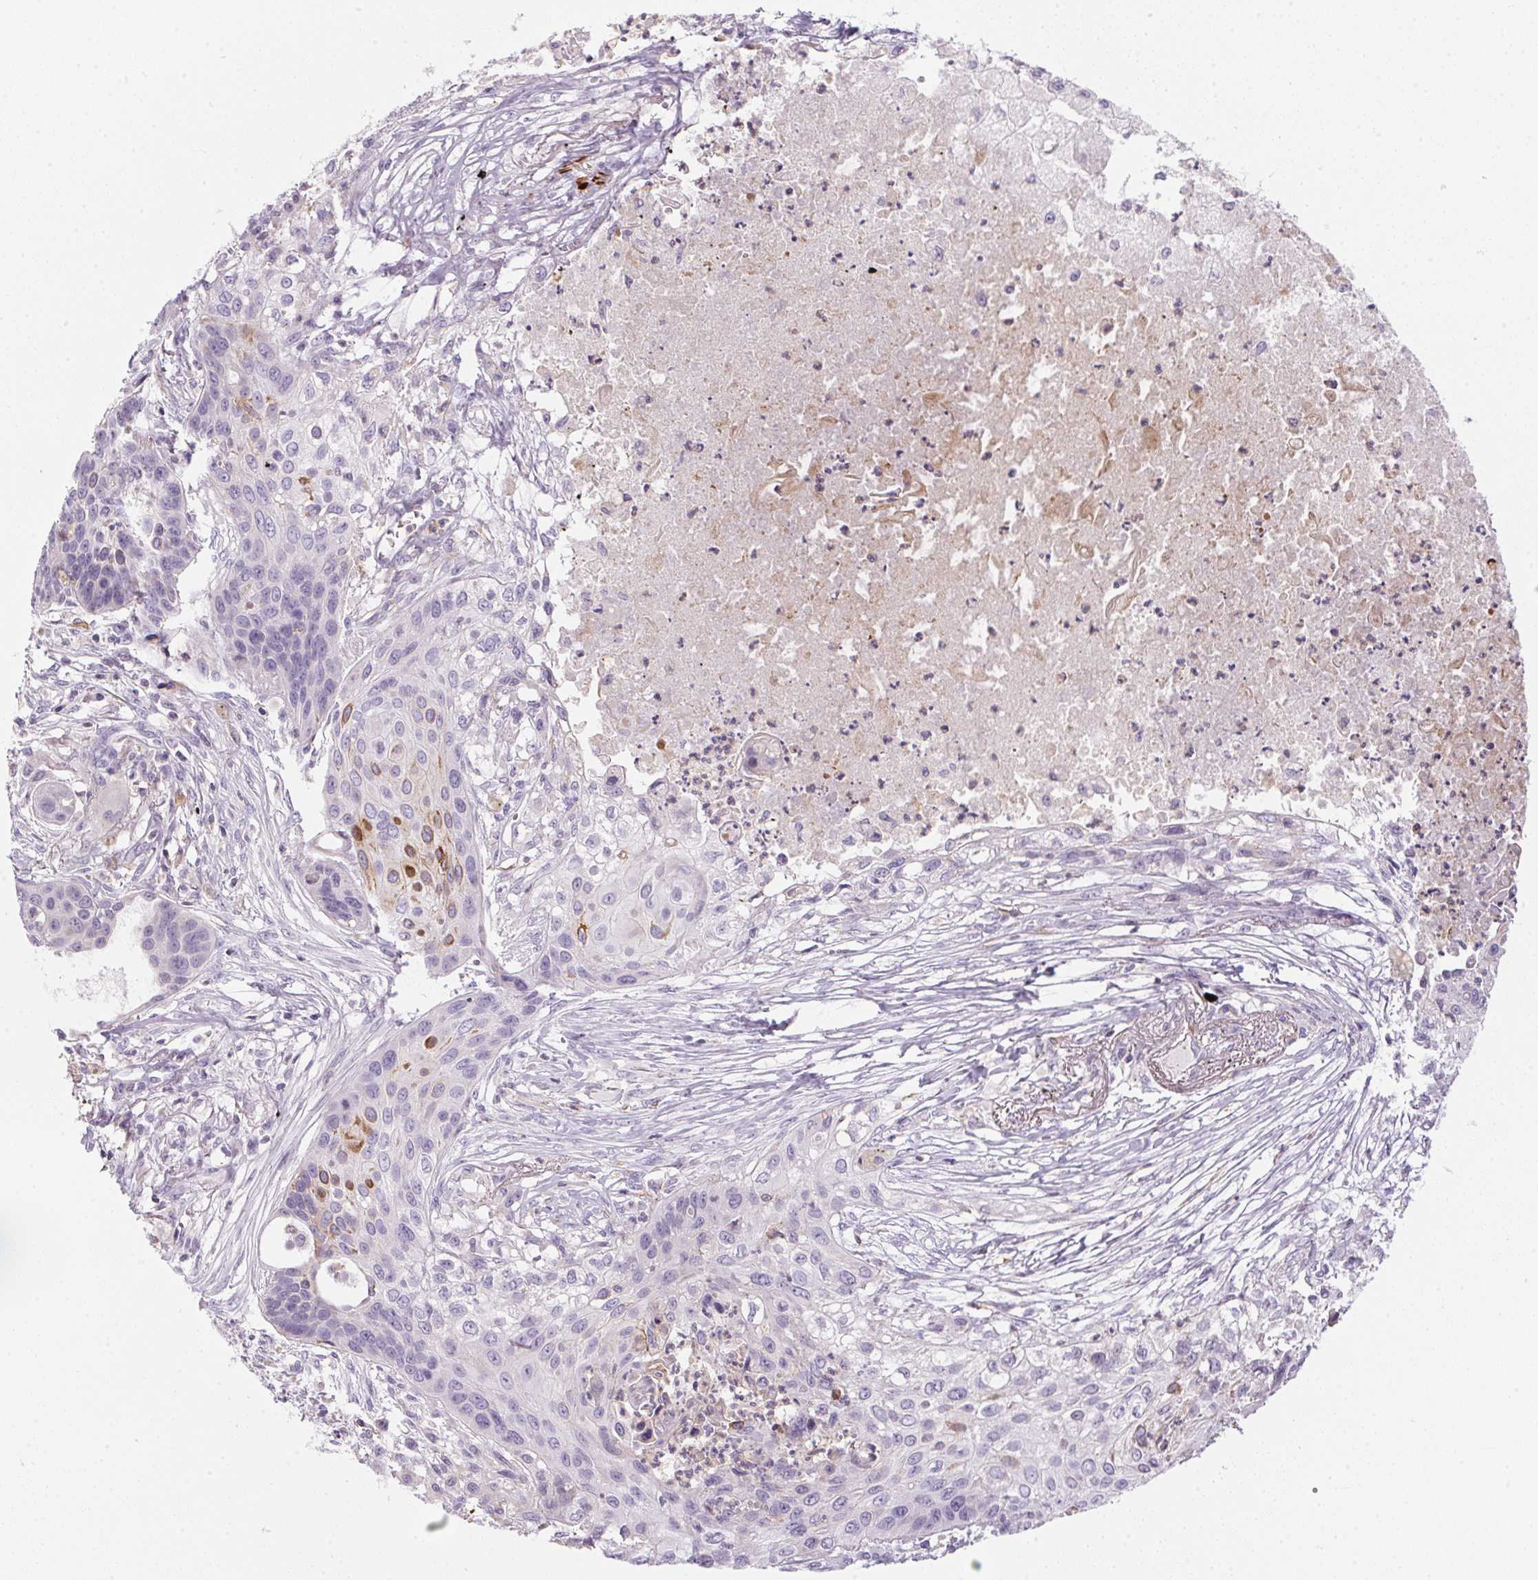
{"staining": {"intensity": "moderate", "quantity": "<25%", "location": "cytoplasmic/membranous"}, "tissue": "lung cancer", "cell_type": "Tumor cells", "image_type": "cancer", "snomed": [{"axis": "morphology", "description": "Squamous cell carcinoma, NOS"}, {"axis": "topography", "description": "Lung"}], "caption": "Lung cancer tissue exhibits moderate cytoplasmic/membranous staining in about <25% of tumor cells, visualized by immunohistochemistry. (DAB (3,3'-diaminobenzidine) IHC with brightfield microscopy, high magnification).", "gene": "ECPAS", "patient": {"sex": "male", "age": 71}}